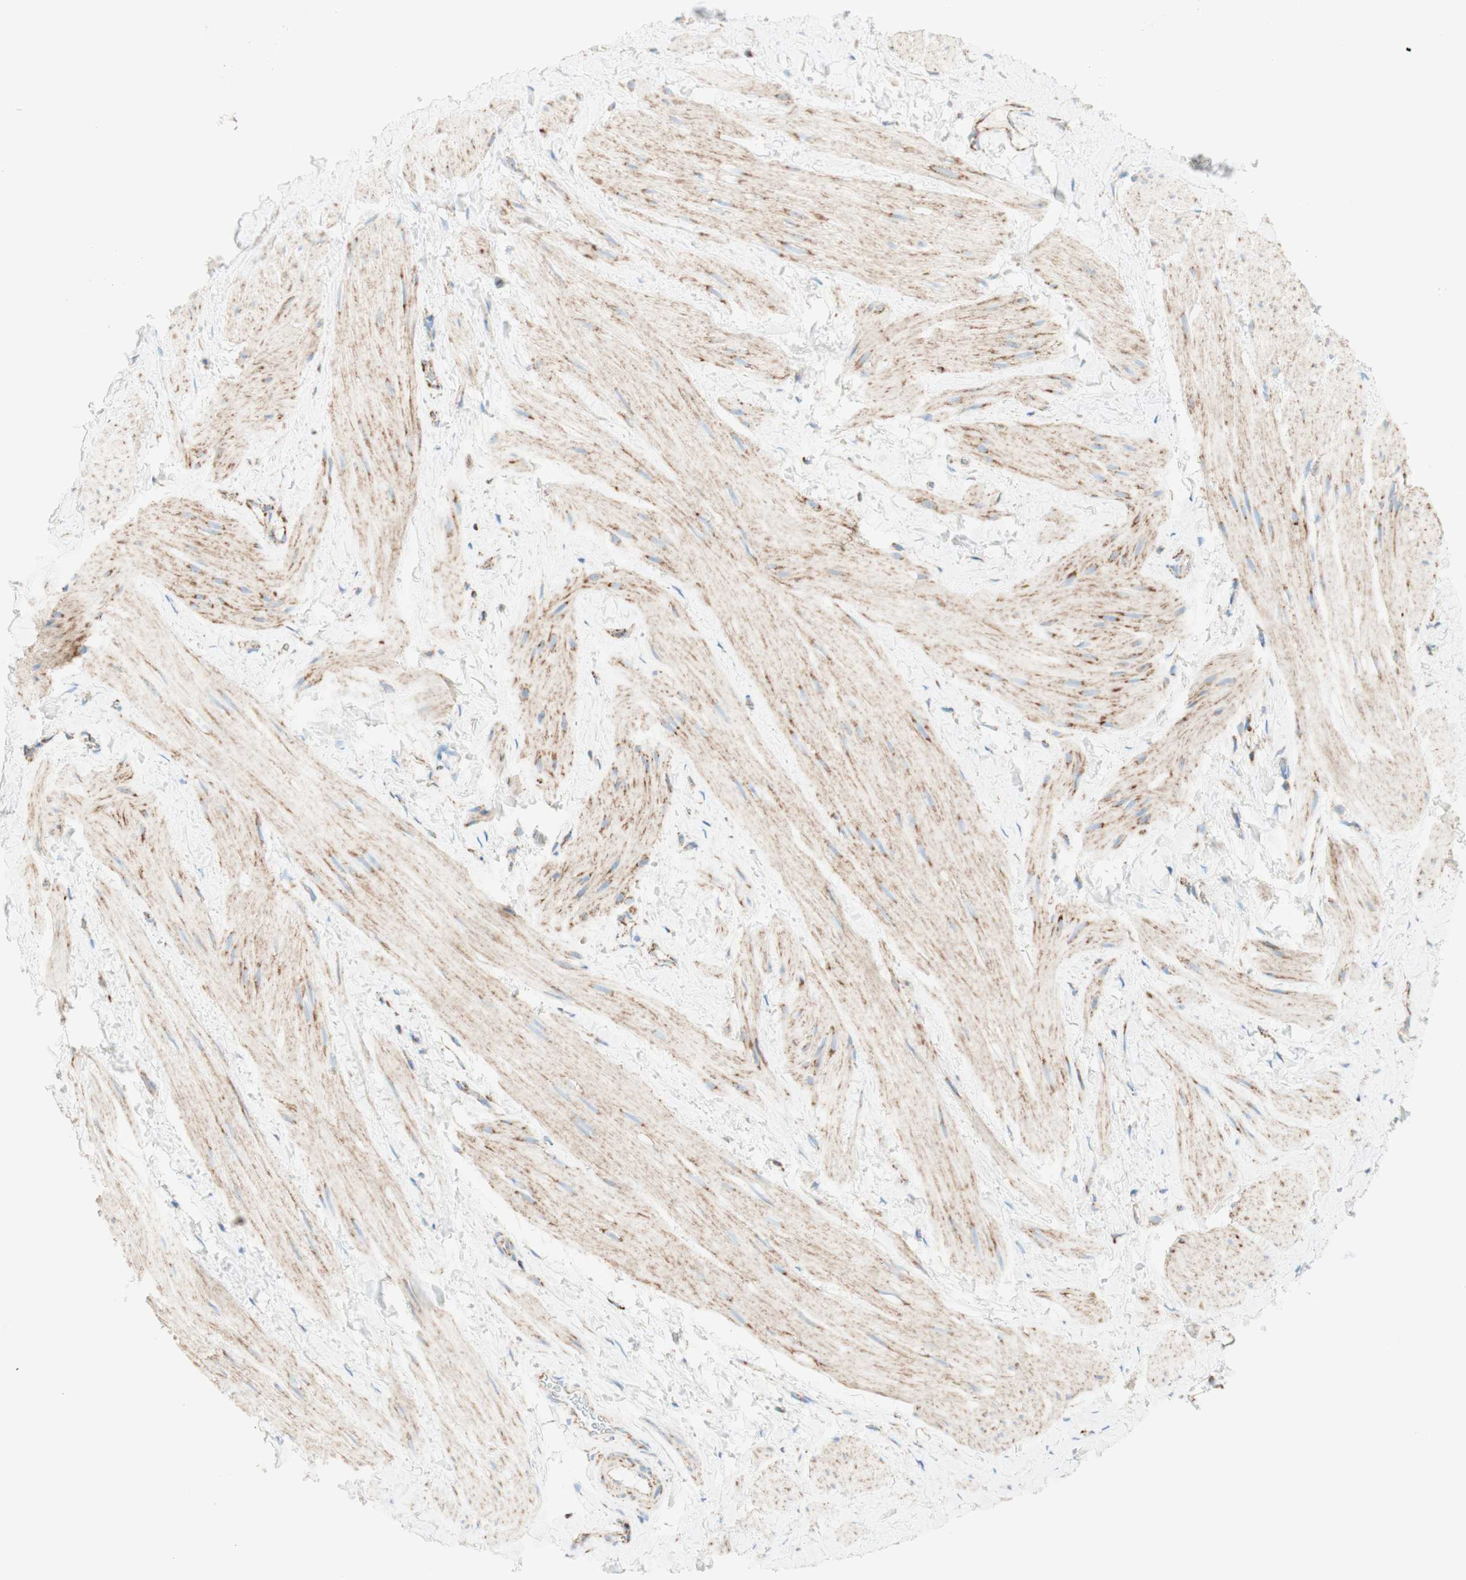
{"staining": {"intensity": "weak", "quantity": ">75%", "location": "cytoplasmic/membranous"}, "tissue": "smooth muscle", "cell_type": "Smooth muscle cells", "image_type": "normal", "snomed": [{"axis": "morphology", "description": "Normal tissue, NOS"}, {"axis": "topography", "description": "Smooth muscle"}], "caption": "A photomicrograph showing weak cytoplasmic/membranous expression in about >75% of smooth muscle cells in unremarkable smooth muscle, as visualized by brown immunohistochemical staining.", "gene": "TOMM20", "patient": {"sex": "male", "age": 16}}